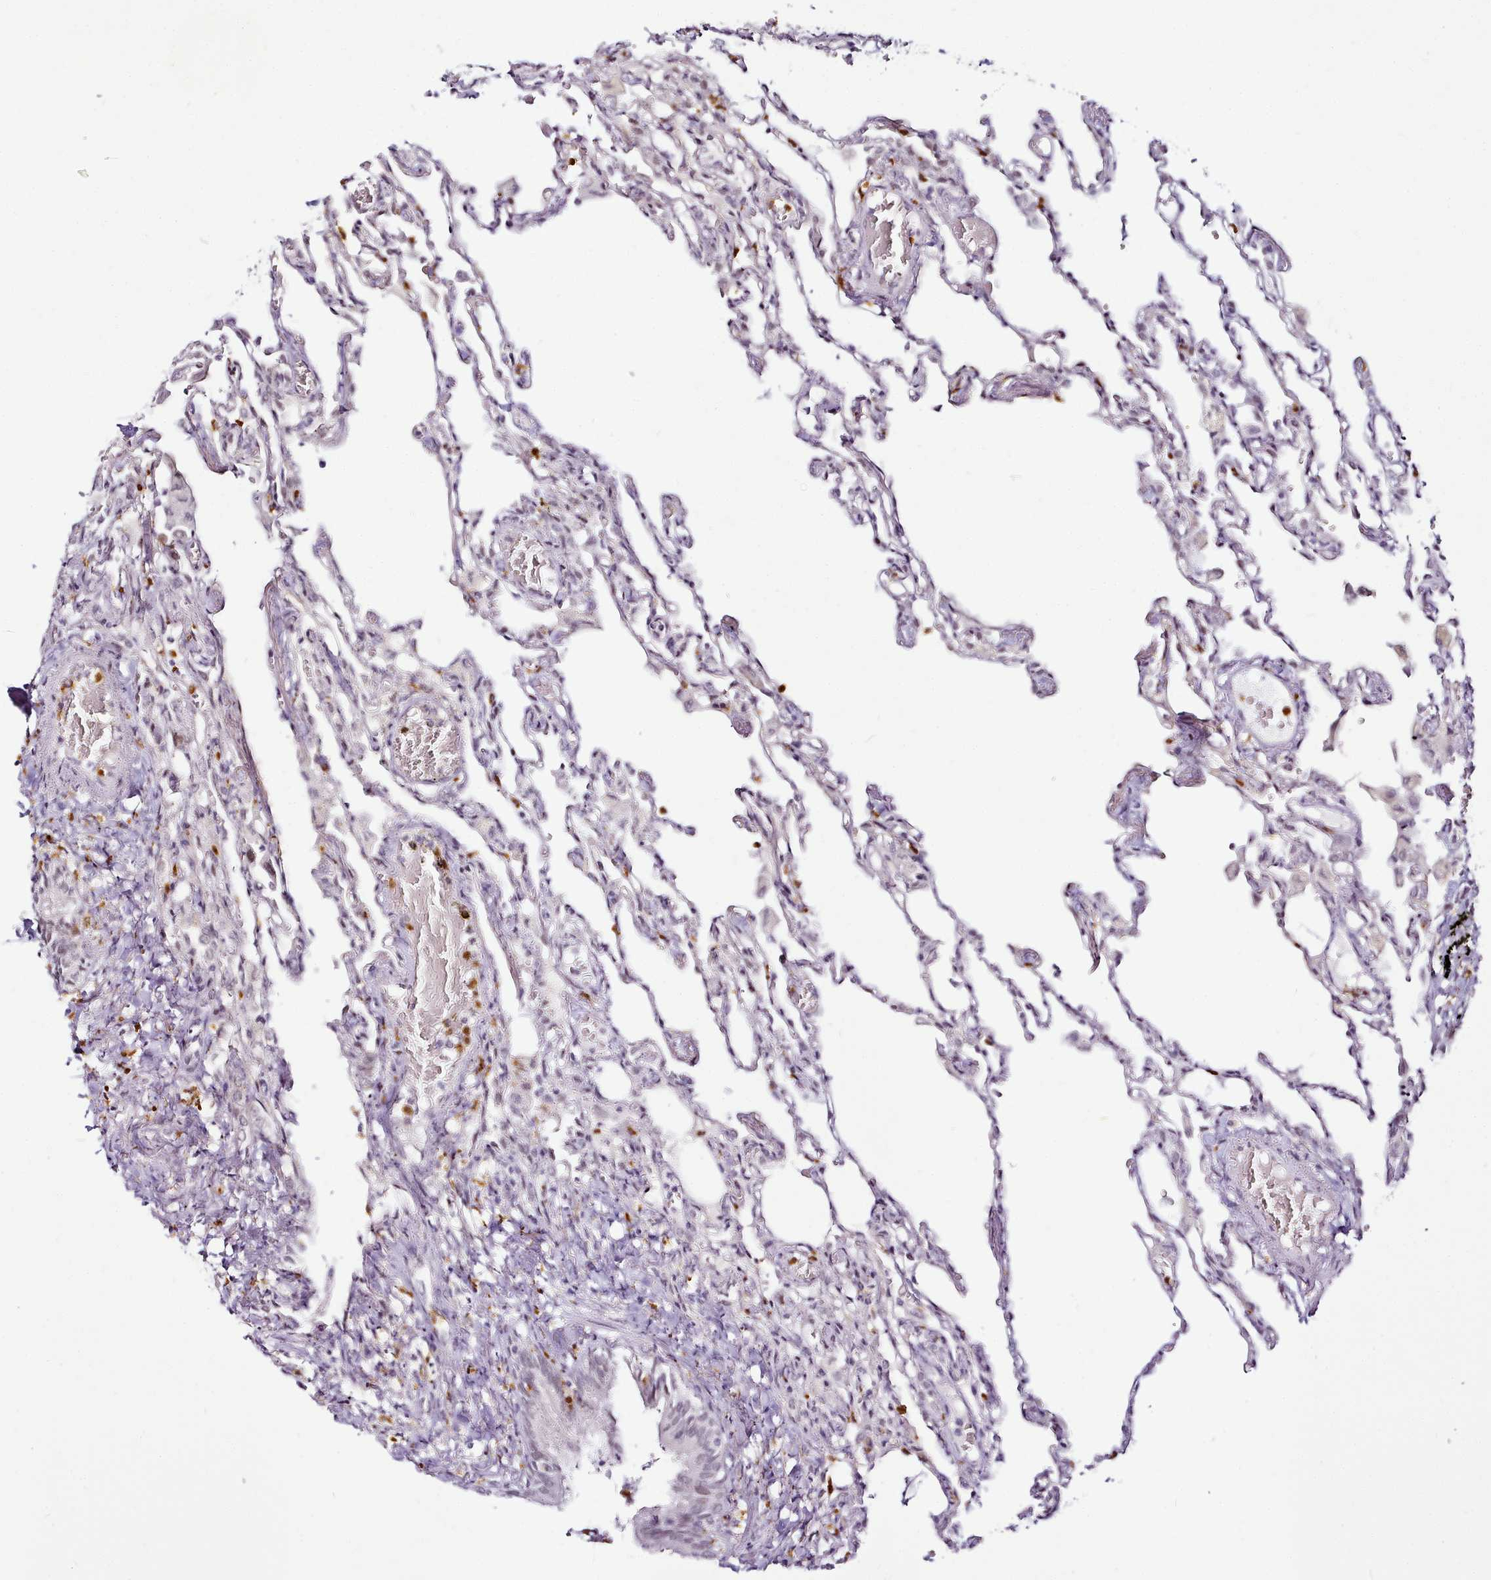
{"staining": {"intensity": "negative", "quantity": "none", "location": "none"}, "tissue": "lung", "cell_type": "Alveolar cells", "image_type": "normal", "snomed": [{"axis": "morphology", "description": "Normal tissue, NOS"}, {"axis": "topography", "description": "Bronchus"}, {"axis": "topography", "description": "Lung"}], "caption": "Human lung stained for a protein using IHC displays no positivity in alveolar cells.", "gene": "SYT15B", "patient": {"sex": "female", "age": 49}}